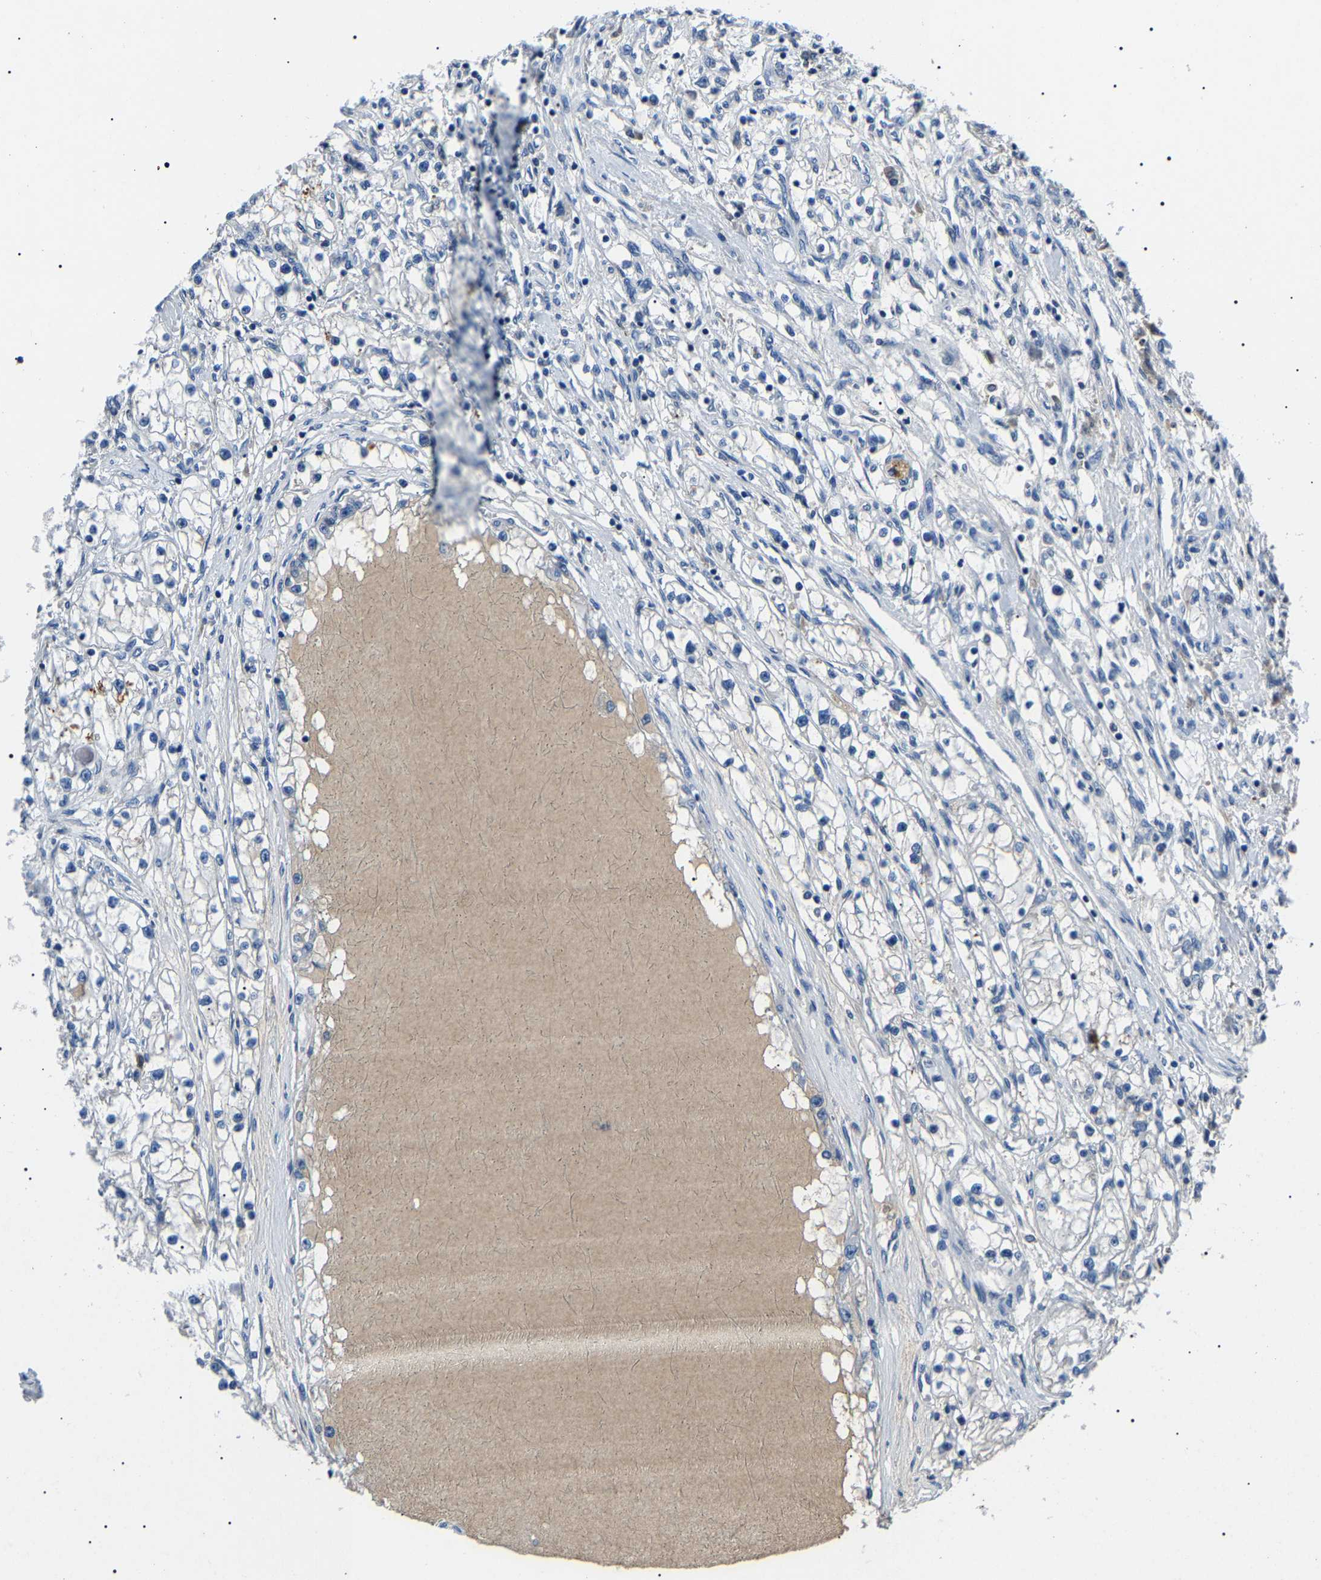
{"staining": {"intensity": "negative", "quantity": "none", "location": "none"}, "tissue": "renal cancer", "cell_type": "Tumor cells", "image_type": "cancer", "snomed": [{"axis": "morphology", "description": "Adenocarcinoma, NOS"}, {"axis": "topography", "description": "Kidney"}], "caption": "Protein analysis of renal cancer (adenocarcinoma) reveals no significant staining in tumor cells.", "gene": "KLK15", "patient": {"sex": "male", "age": 68}}